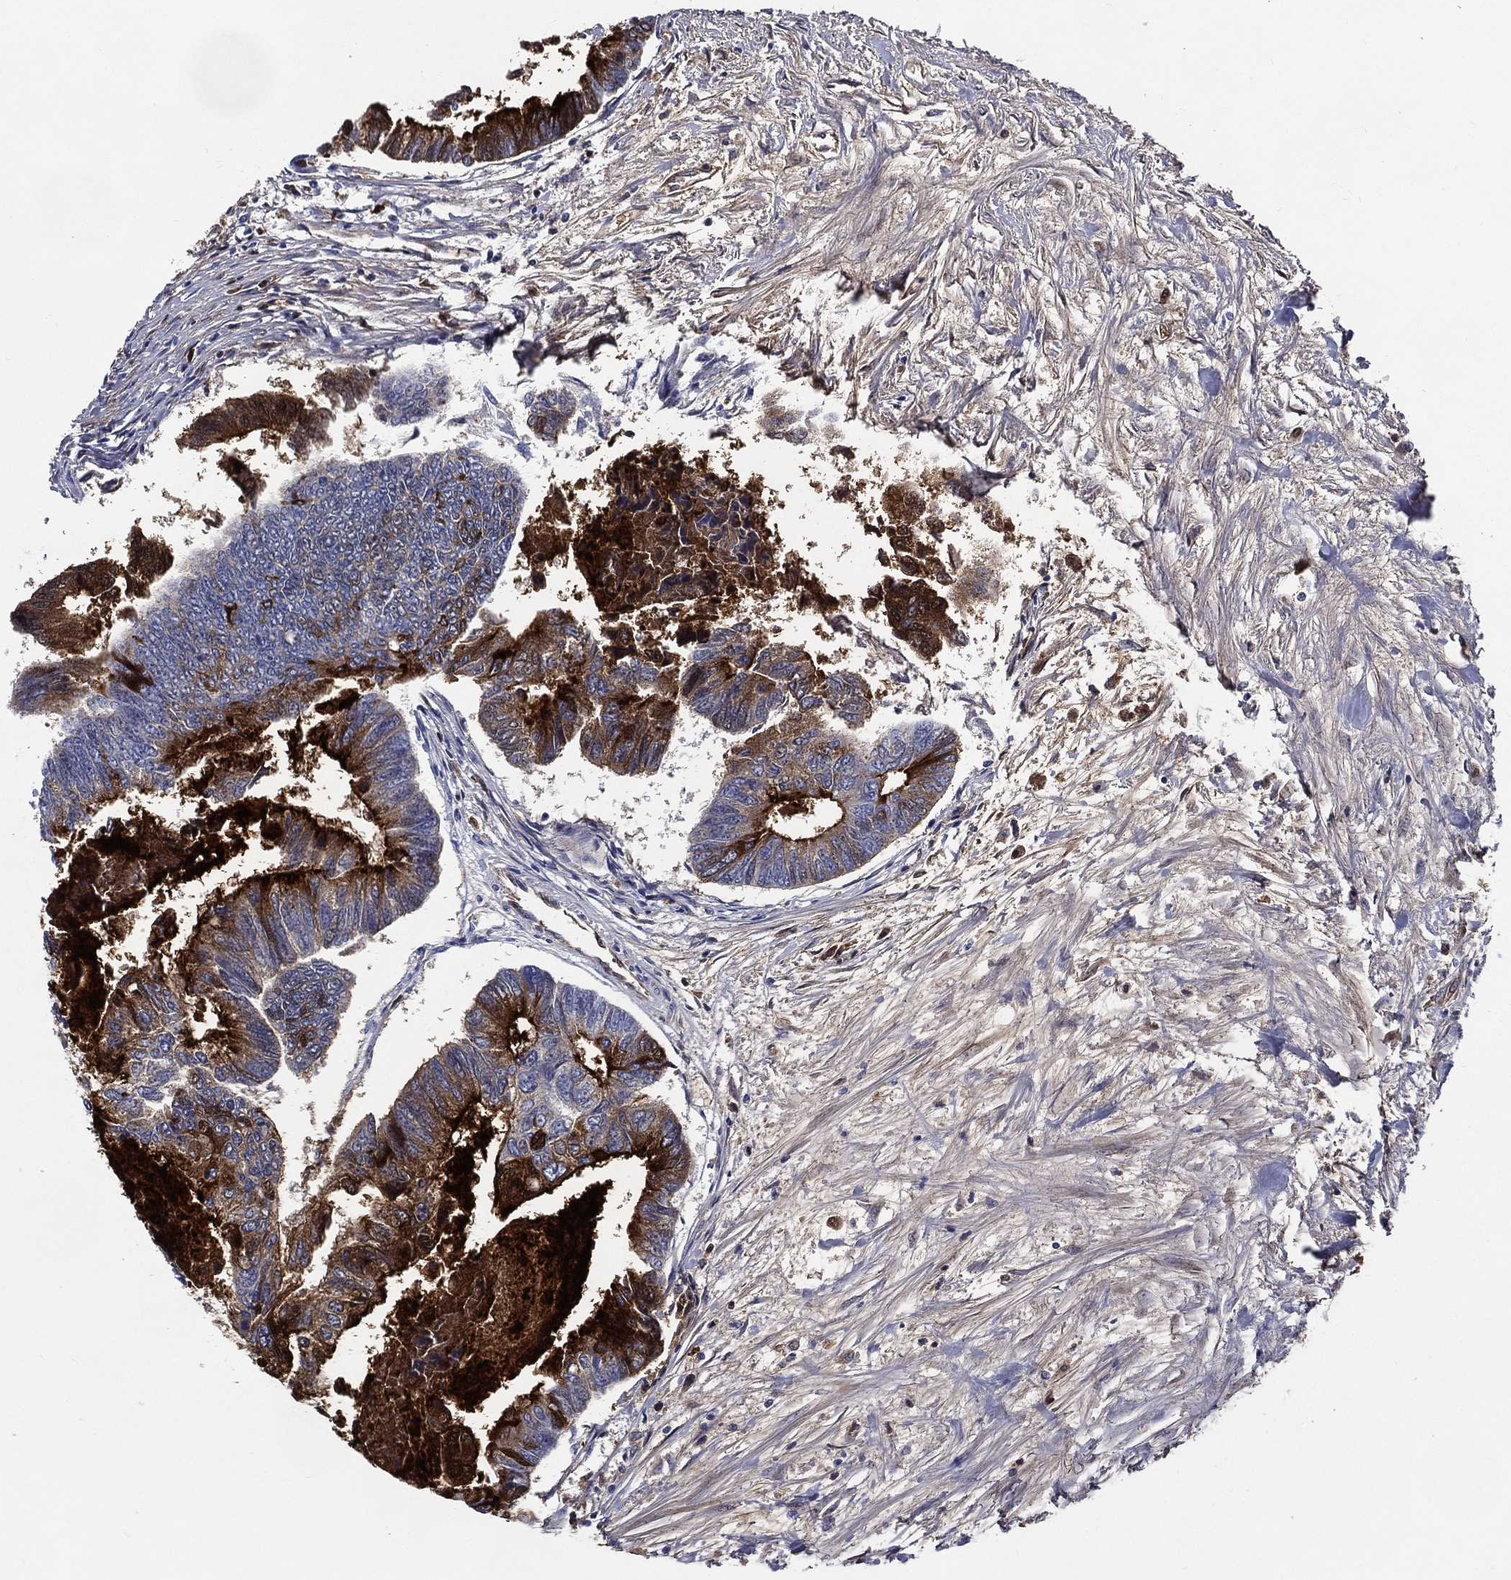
{"staining": {"intensity": "strong", "quantity": "<25%", "location": "cytoplasmic/membranous"}, "tissue": "colorectal cancer", "cell_type": "Tumor cells", "image_type": "cancer", "snomed": [{"axis": "morphology", "description": "Adenocarcinoma, NOS"}, {"axis": "topography", "description": "Colon"}], "caption": "Immunohistochemical staining of human colorectal cancer (adenocarcinoma) reveals medium levels of strong cytoplasmic/membranous staining in approximately <25% of tumor cells. Nuclei are stained in blue.", "gene": "ACE2", "patient": {"sex": "female", "age": 65}}